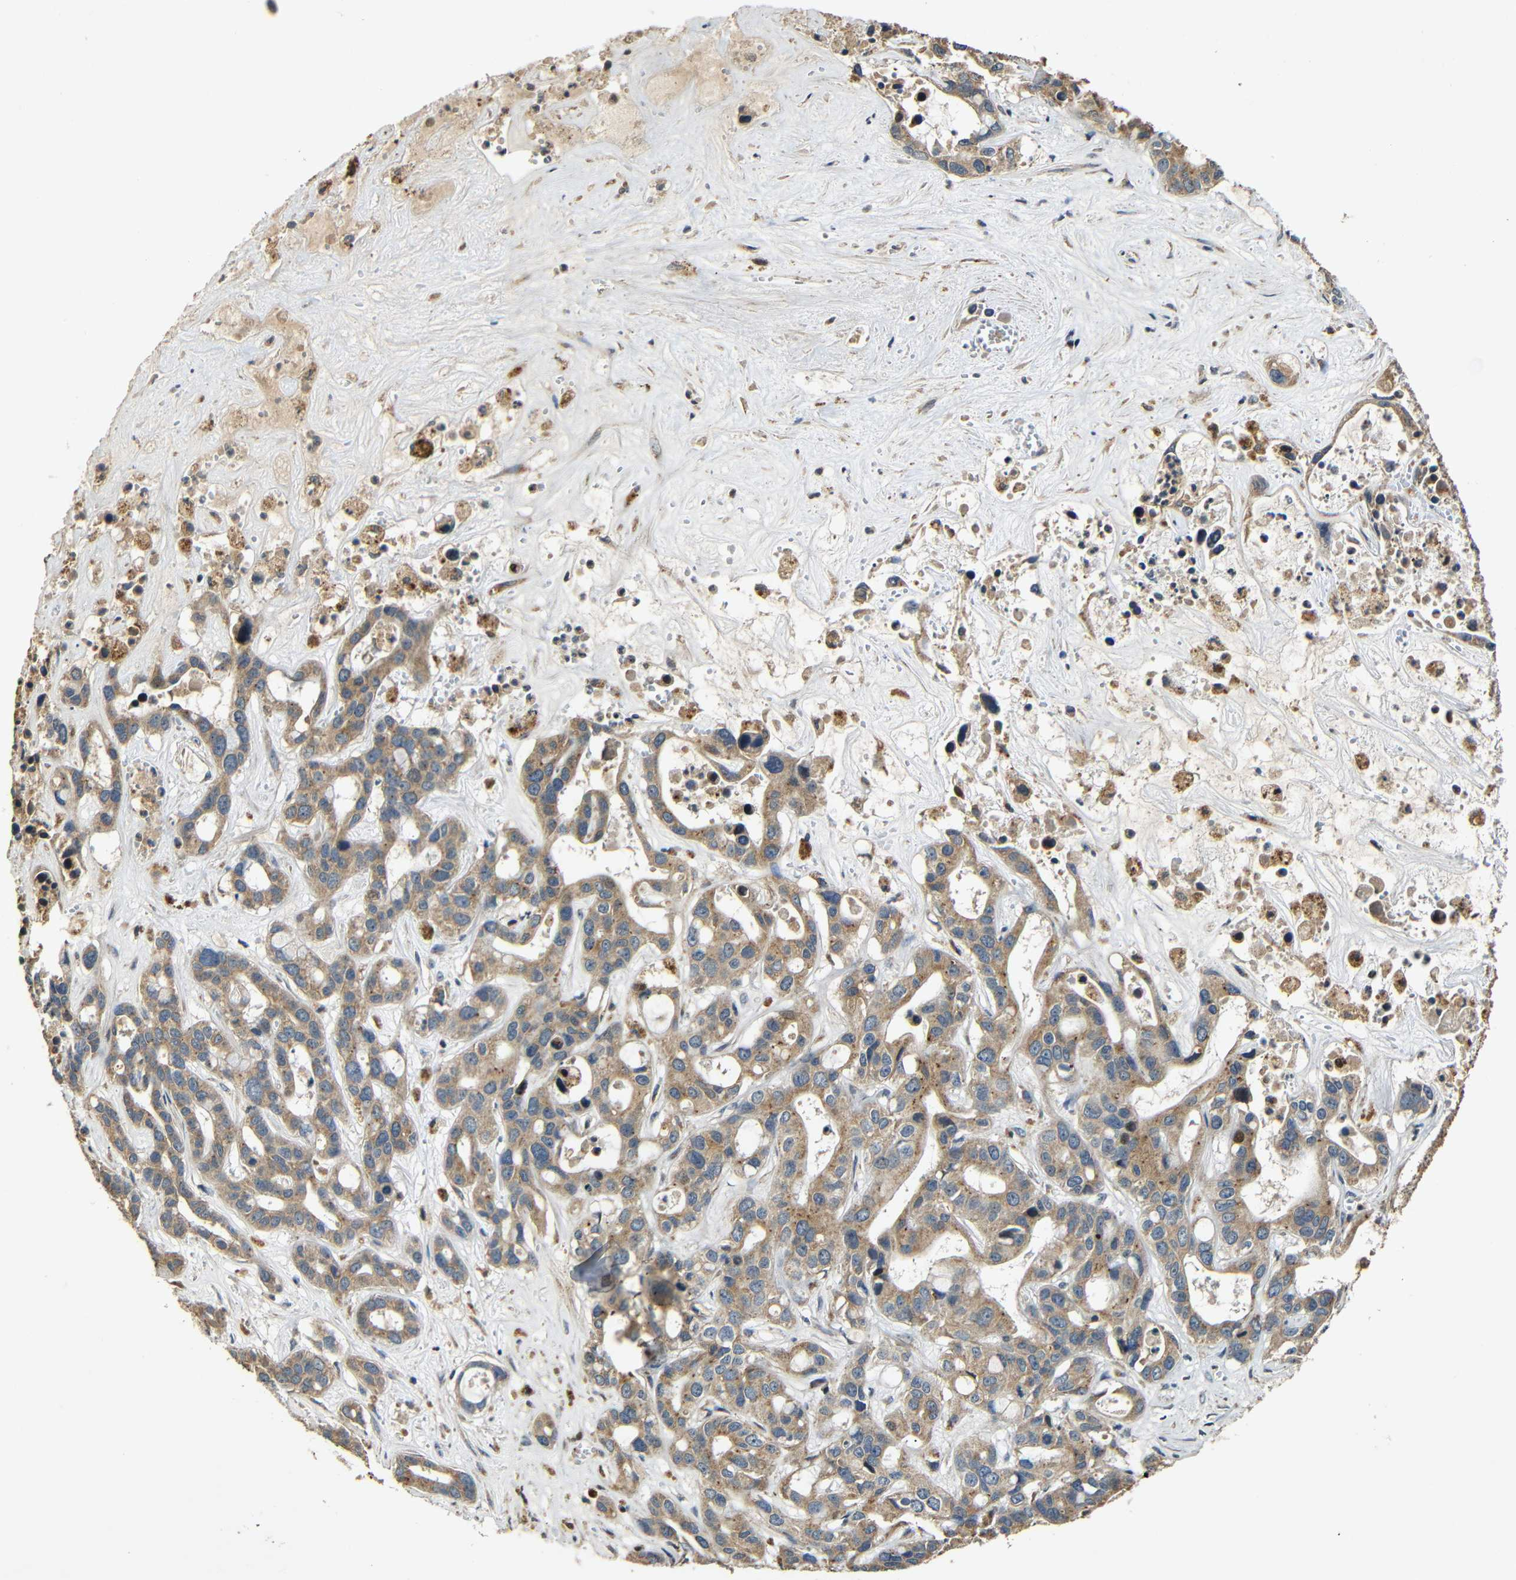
{"staining": {"intensity": "moderate", "quantity": ">75%", "location": "cytoplasmic/membranous"}, "tissue": "liver cancer", "cell_type": "Tumor cells", "image_type": "cancer", "snomed": [{"axis": "morphology", "description": "Cholangiocarcinoma"}, {"axis": "topography", "description": "Liver"}], "caption": "Immunohistochemical staining of liver cancer displays medium levels of moderate cytoplasmic/membranous protein positivity in approximately >75% of tumor cells. The protein is shown in brown color, while the nuclei are stained blue.", "gene": "KAZALD1", "patient": {"sex": "female", "age": 65}}